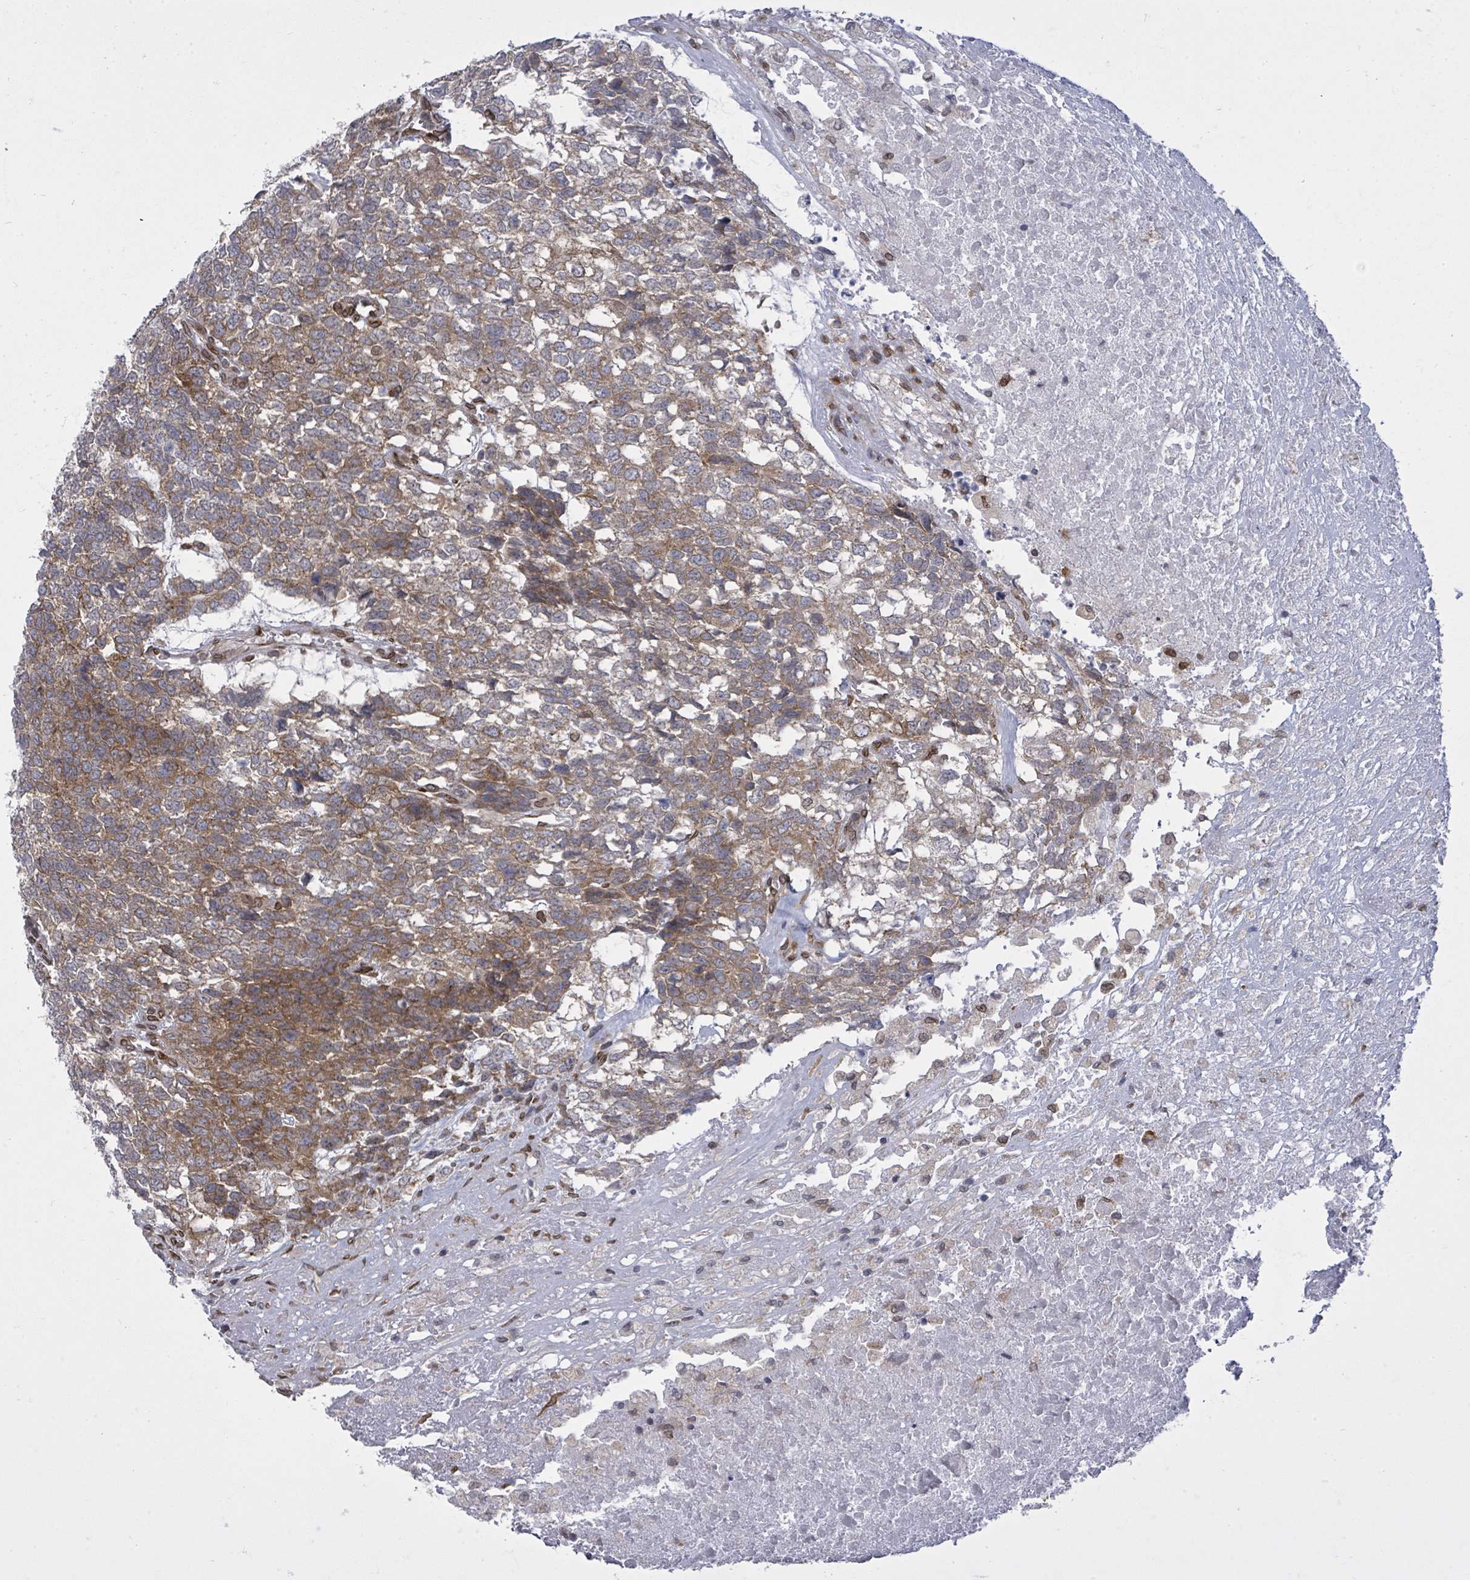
{"staining": {"intensity": "moderate", "quantity": ">75%", "location": "cytoplasmic/membranous"}, "tissue": "testis cancer", "cell_type": "Tumor cells", "image_type": "cancer", "snomed": [{"axis": "morphology", "description": "Carcinoma, Embryonal, NOS"}, {"axis": "topography", "description": "Testis"}], "caption": "Immunohistochemical staining of human testis cancer shows medium levels of moderate cytoplasmic/membranous protein staining in about >75% of tumor cells.", "gene": "ARFGAP1", "patient": {"sex": "male", "age": 23}}